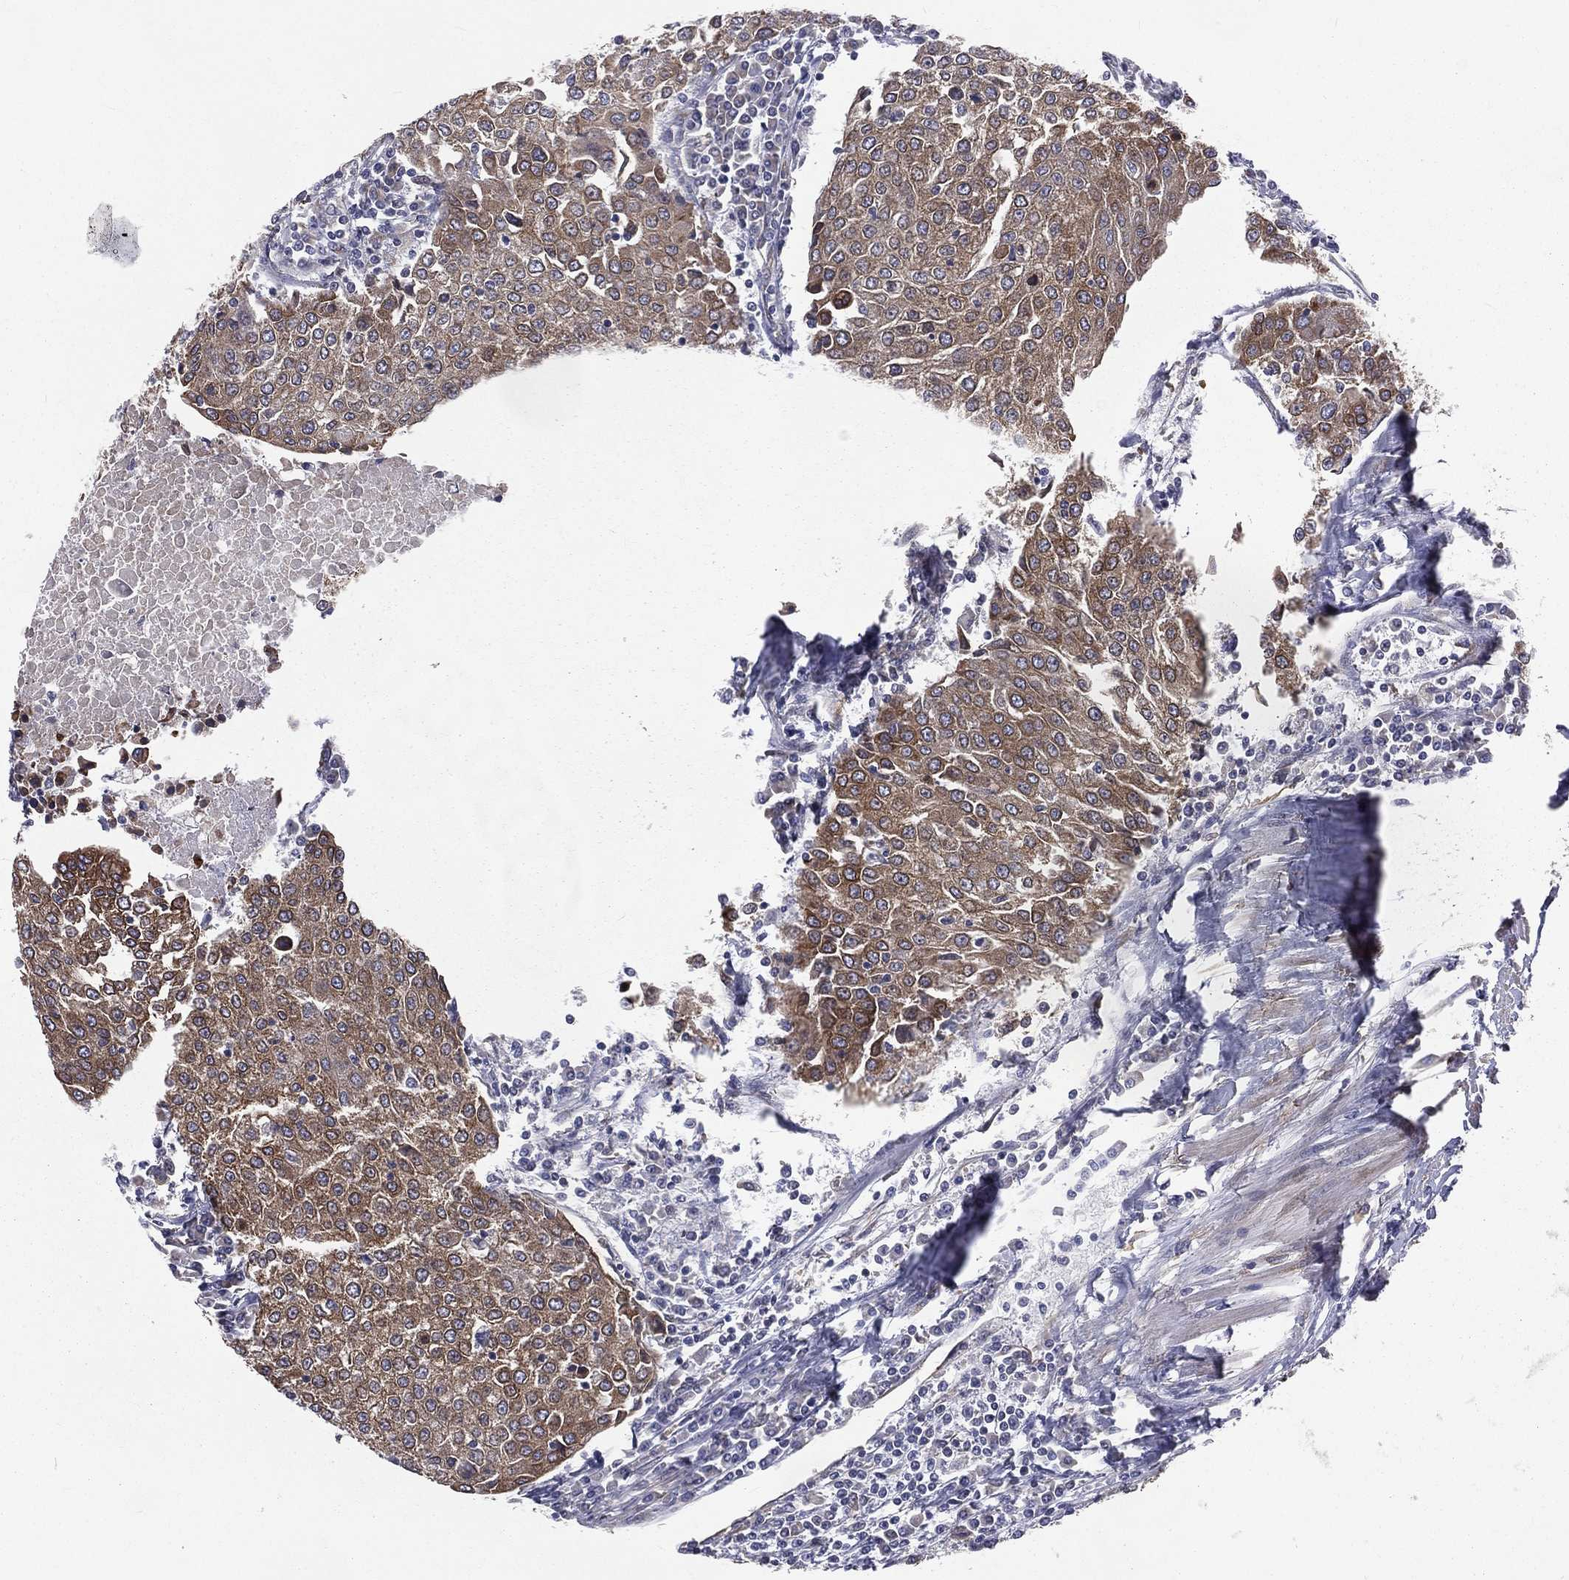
{"staining": {"intensity": "moderate", "quantity": ">75%", "location": "cytoplasmic/membranous"}, "tissue": "urothelial cancer", "cell_type": "Tumor cells", "image_type": "cancer", "snomed": [{"axis": "morphology", "description": "Urothelial carcinoma, High grade"}, {"axis": "topography", "description": "Urinary bladder"}], "caption": "Immunohistochemistry image of human urothelial cancer stained for a protein (brown), which demonstrates medium levels of moderate cytoplasmic/membranous positivity in approximately >75% of tumor cells.", "gene": "PGRMC1", "patient": {"sex": "female", "age": 85}}